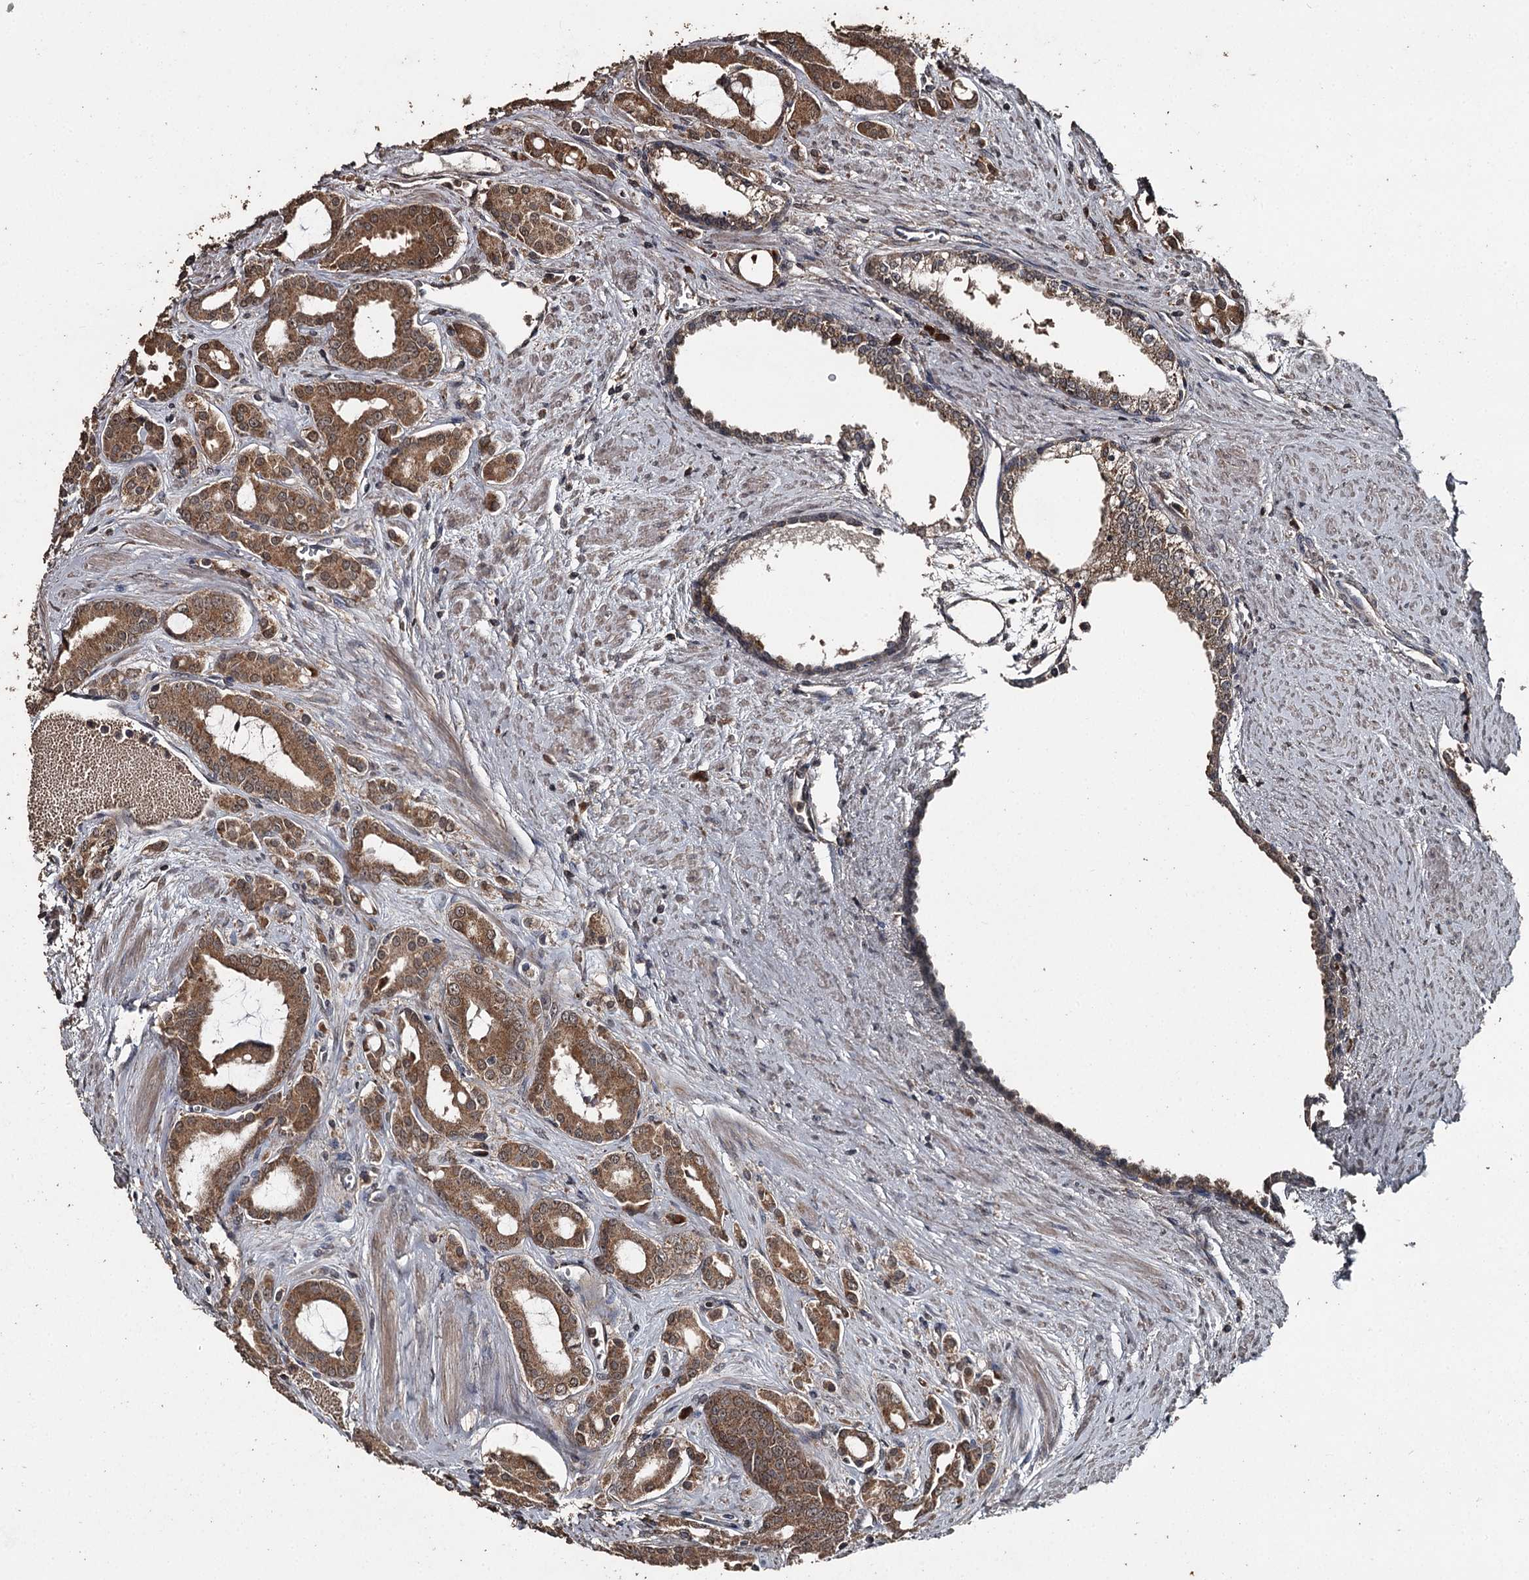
{"staining": {"intensity": "moderate", "quantity": ">75%", "location": "cytoplasmic/membranous"}, "tissue": "prostate cancer", "cell_type": "Tumor cells", "image_type": "cancer", "snomed": [{"axis": "morphology", "description": "Adenocarcinoma, High grade"}, {"axis": "topography", "description": "Prostate"}], "caption": "DAB immunohistochemical staining of human prostate adenocarcinoma (high-grade) reveals moderate cytoplasmic/membranous protein expression in about >75% of tumor cells.", "gene": "WIPI1", "patient": {"sex": "male", "age": 72}}